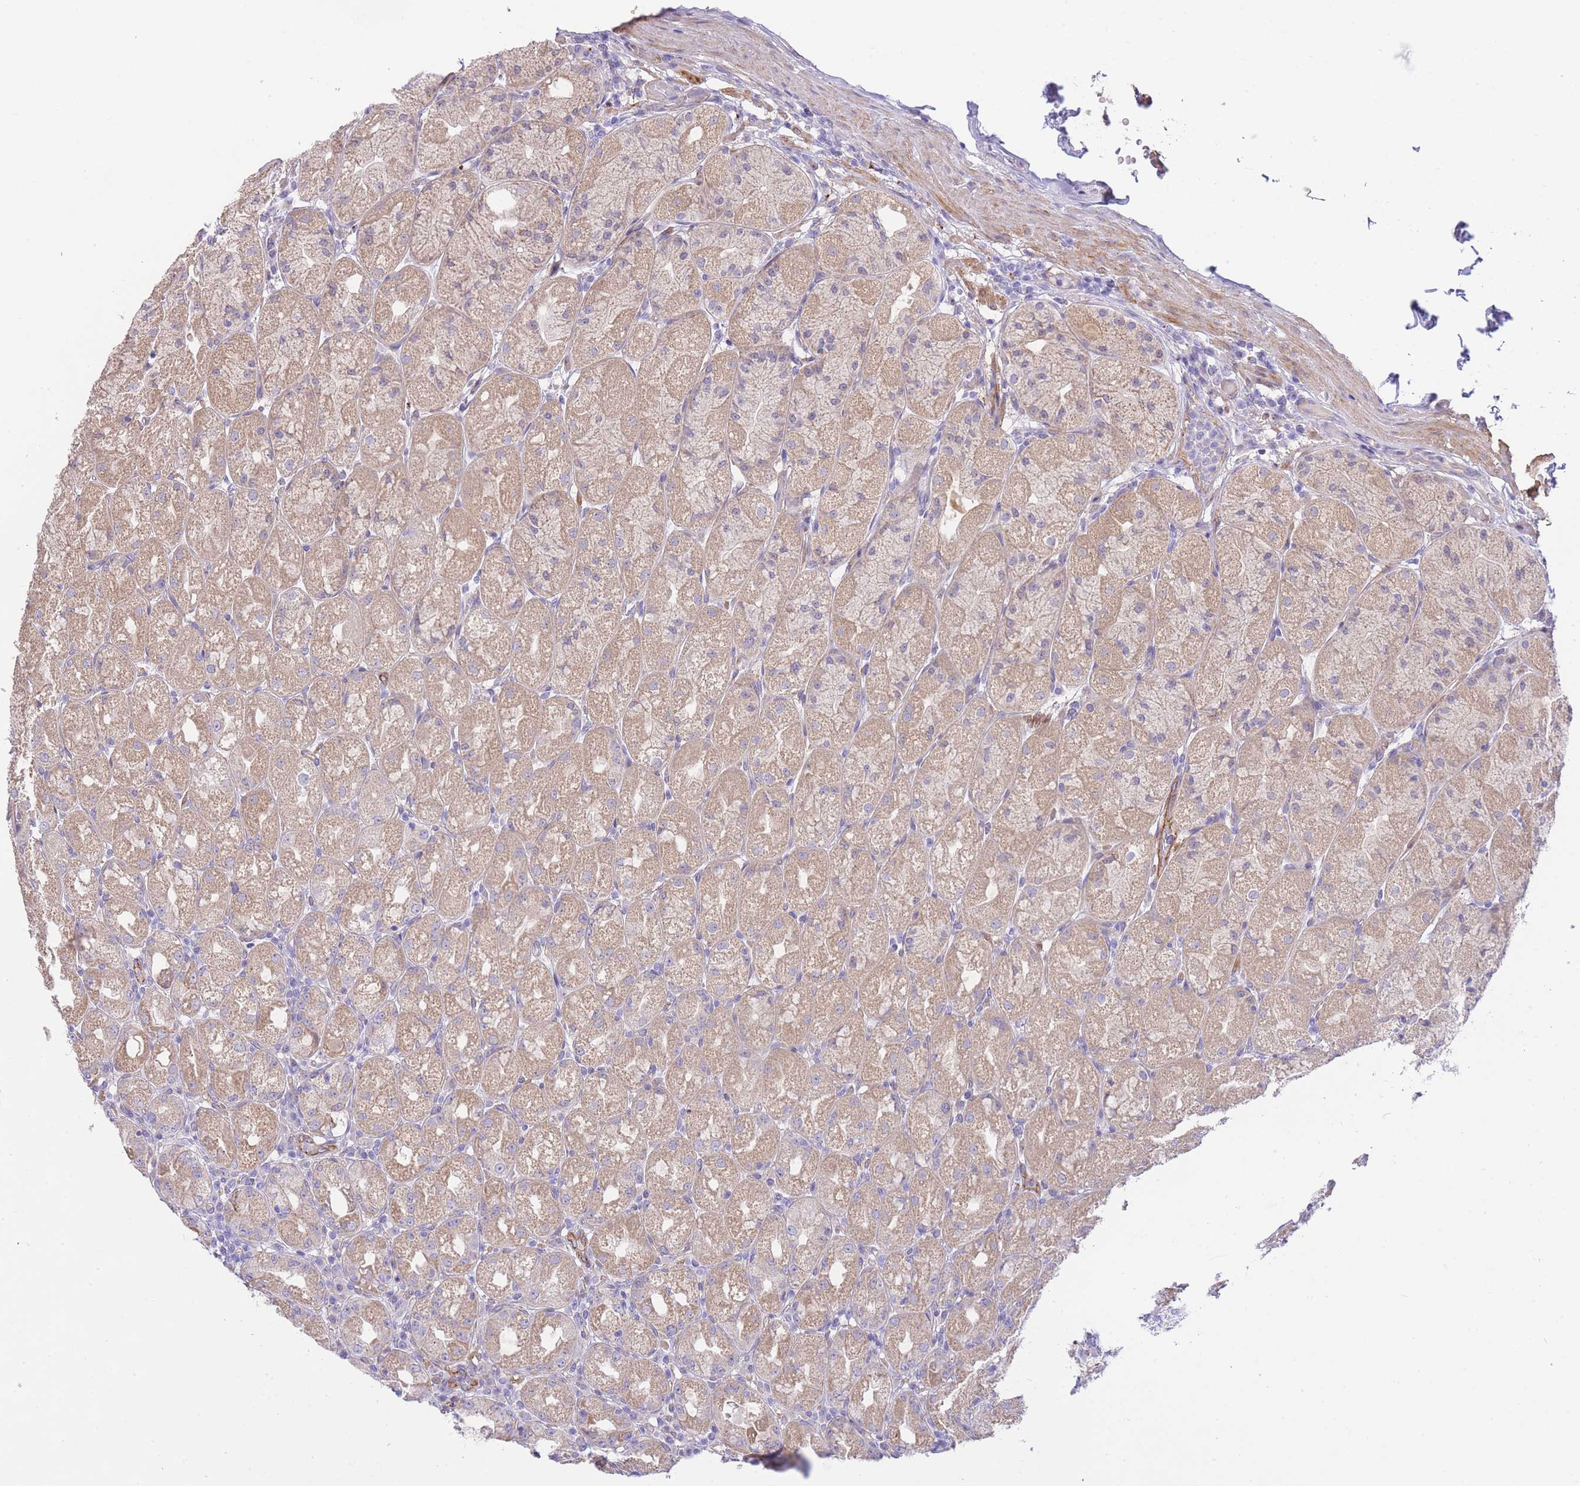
{"staining": {"intensity": "moderate", "quantity": "25%-75%", "location": "cytoplasmic/membranous"}, "tissue": "stomach", "cell_type": "Glandular cells", "image_type": "normal", "snomed": [{"axis": "morphology", "description": "Normal tissue, NOS"}, {"axis": "topography", "description": "Stomach, upper"}], "caption": "Benign stomach was stained to show a protein in brown. There is medium levels of moderate cytoplasmic/membranous staining in about 25%-75% of glandular cells.", "gene": "PGM1", "patient": {"sex": "male", "age": 52}}